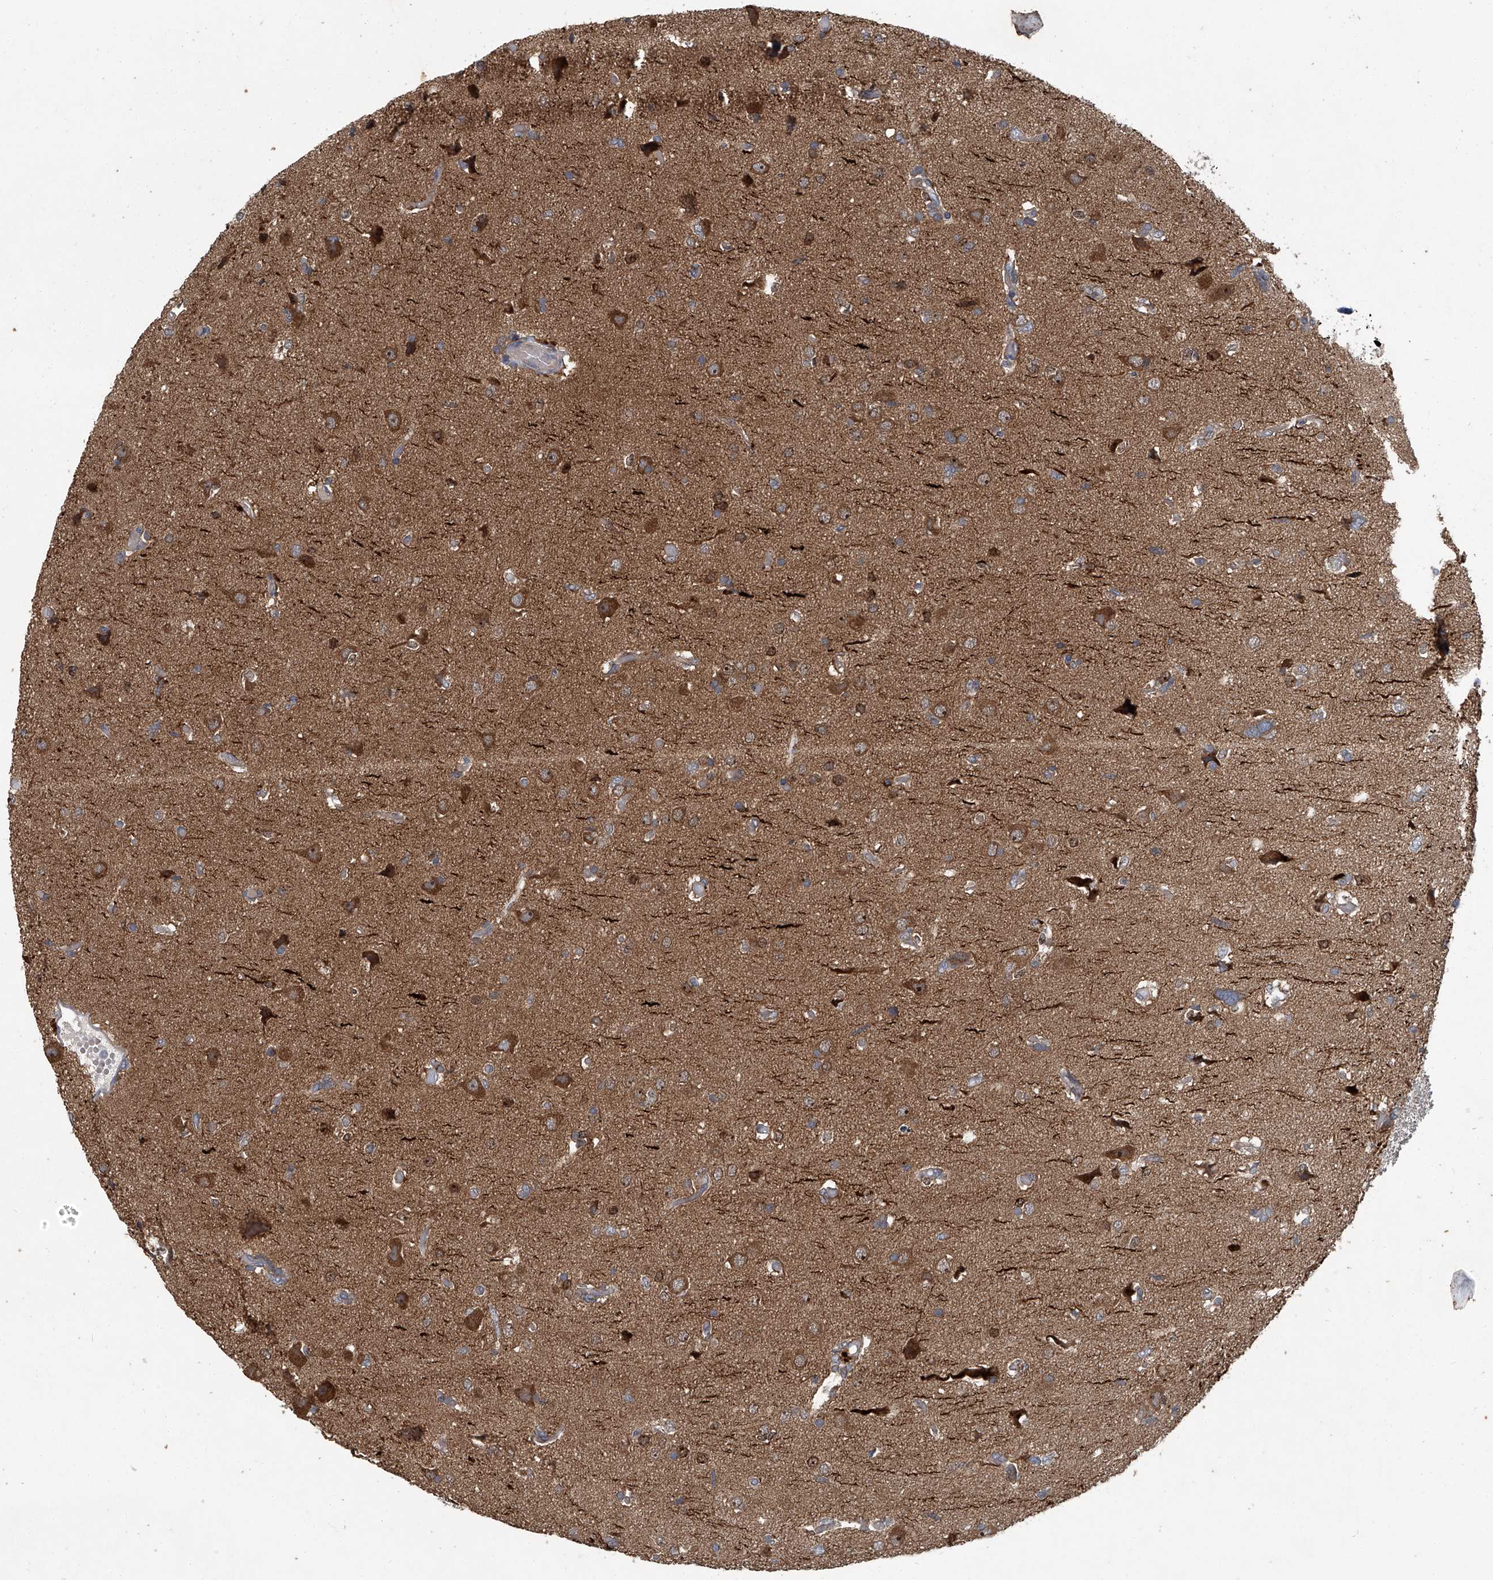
{"staining": {"intensity": "weak", "quantity": "25%-75%", "location": "cytoplasmic/membranous"}, "tissue": "glioma", "cell_type": "Tumor cells", "image_type": "cancer", "snomed": [{"axis": "morphology", "description": "Glioma, malignant, High grade"}, {"axis": "topography", "description": "Brain"}], "caption": "Brown immunohistochemical staining in human malignant glioma (high-grade) exhibits weak cytoplasmic/membranous staining in about 25%-75% of tumor cells. The protein is stained brown, and the nuclei are stained in blue (DAB (3,3'-diaminobenzidine) IHC with brightfield microscopy, high magnification).", "gene": "ANKRD34A", "patient": {"sex": "female", "age": 59}}